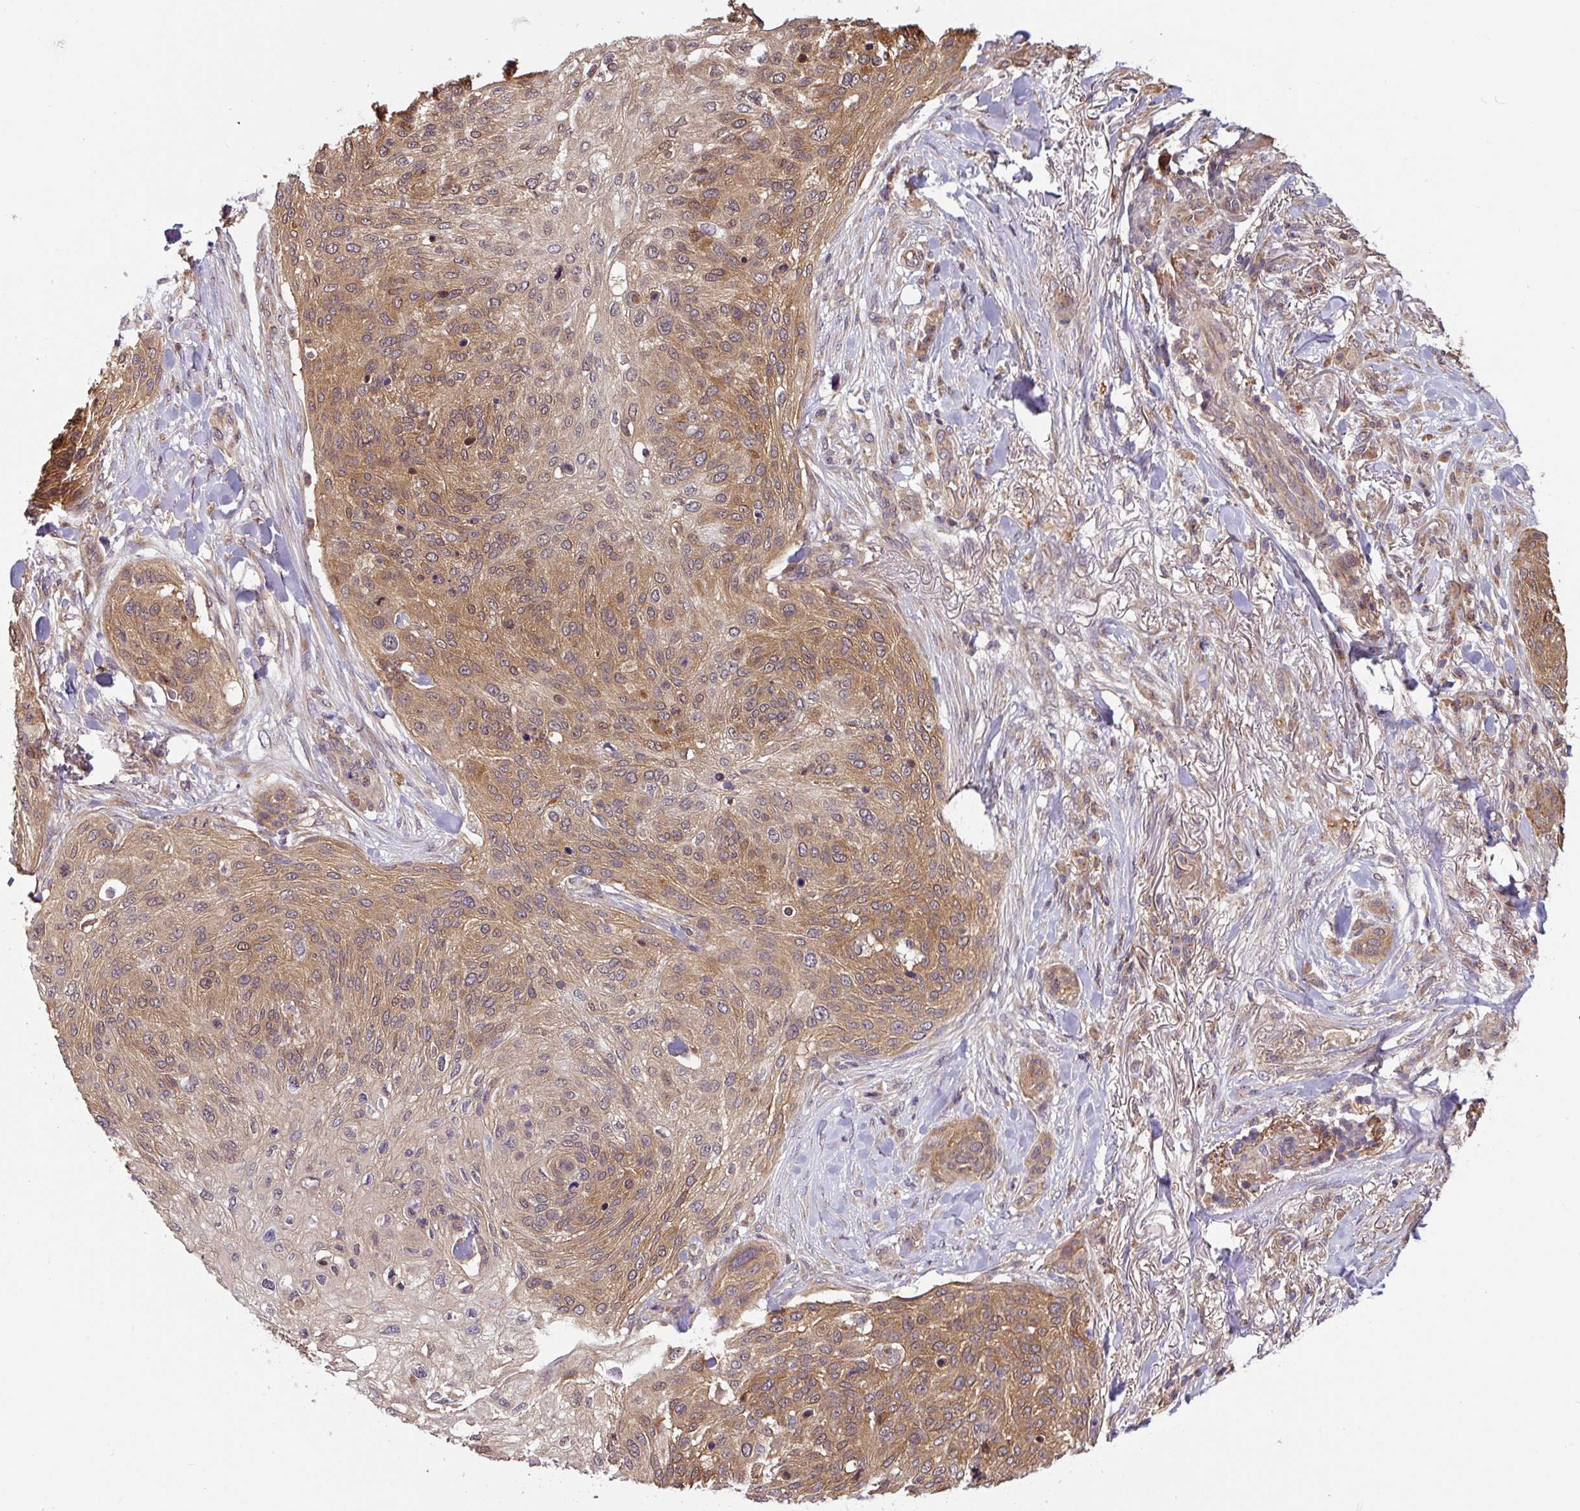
{"staining": {"intensity": "moderate", "quantity": ">75%", "location": "cytoplasmic/membranous"}, "tissue": "skin cancer", "cell_type": "Tumor cells", "image_type": "cancer", "snomed": [{"axis": "morphology", "description": "Squamous cell carcinoma, NOS"}, {"axis": "topography", "description": "Skin"}], "caption": "A brown stain shows moderate cytoplasmic/membranous staining of a protein in human skin cancer tumor cells.", "gene": "SHB", "patient": {"sex": "female", "age": 87}}